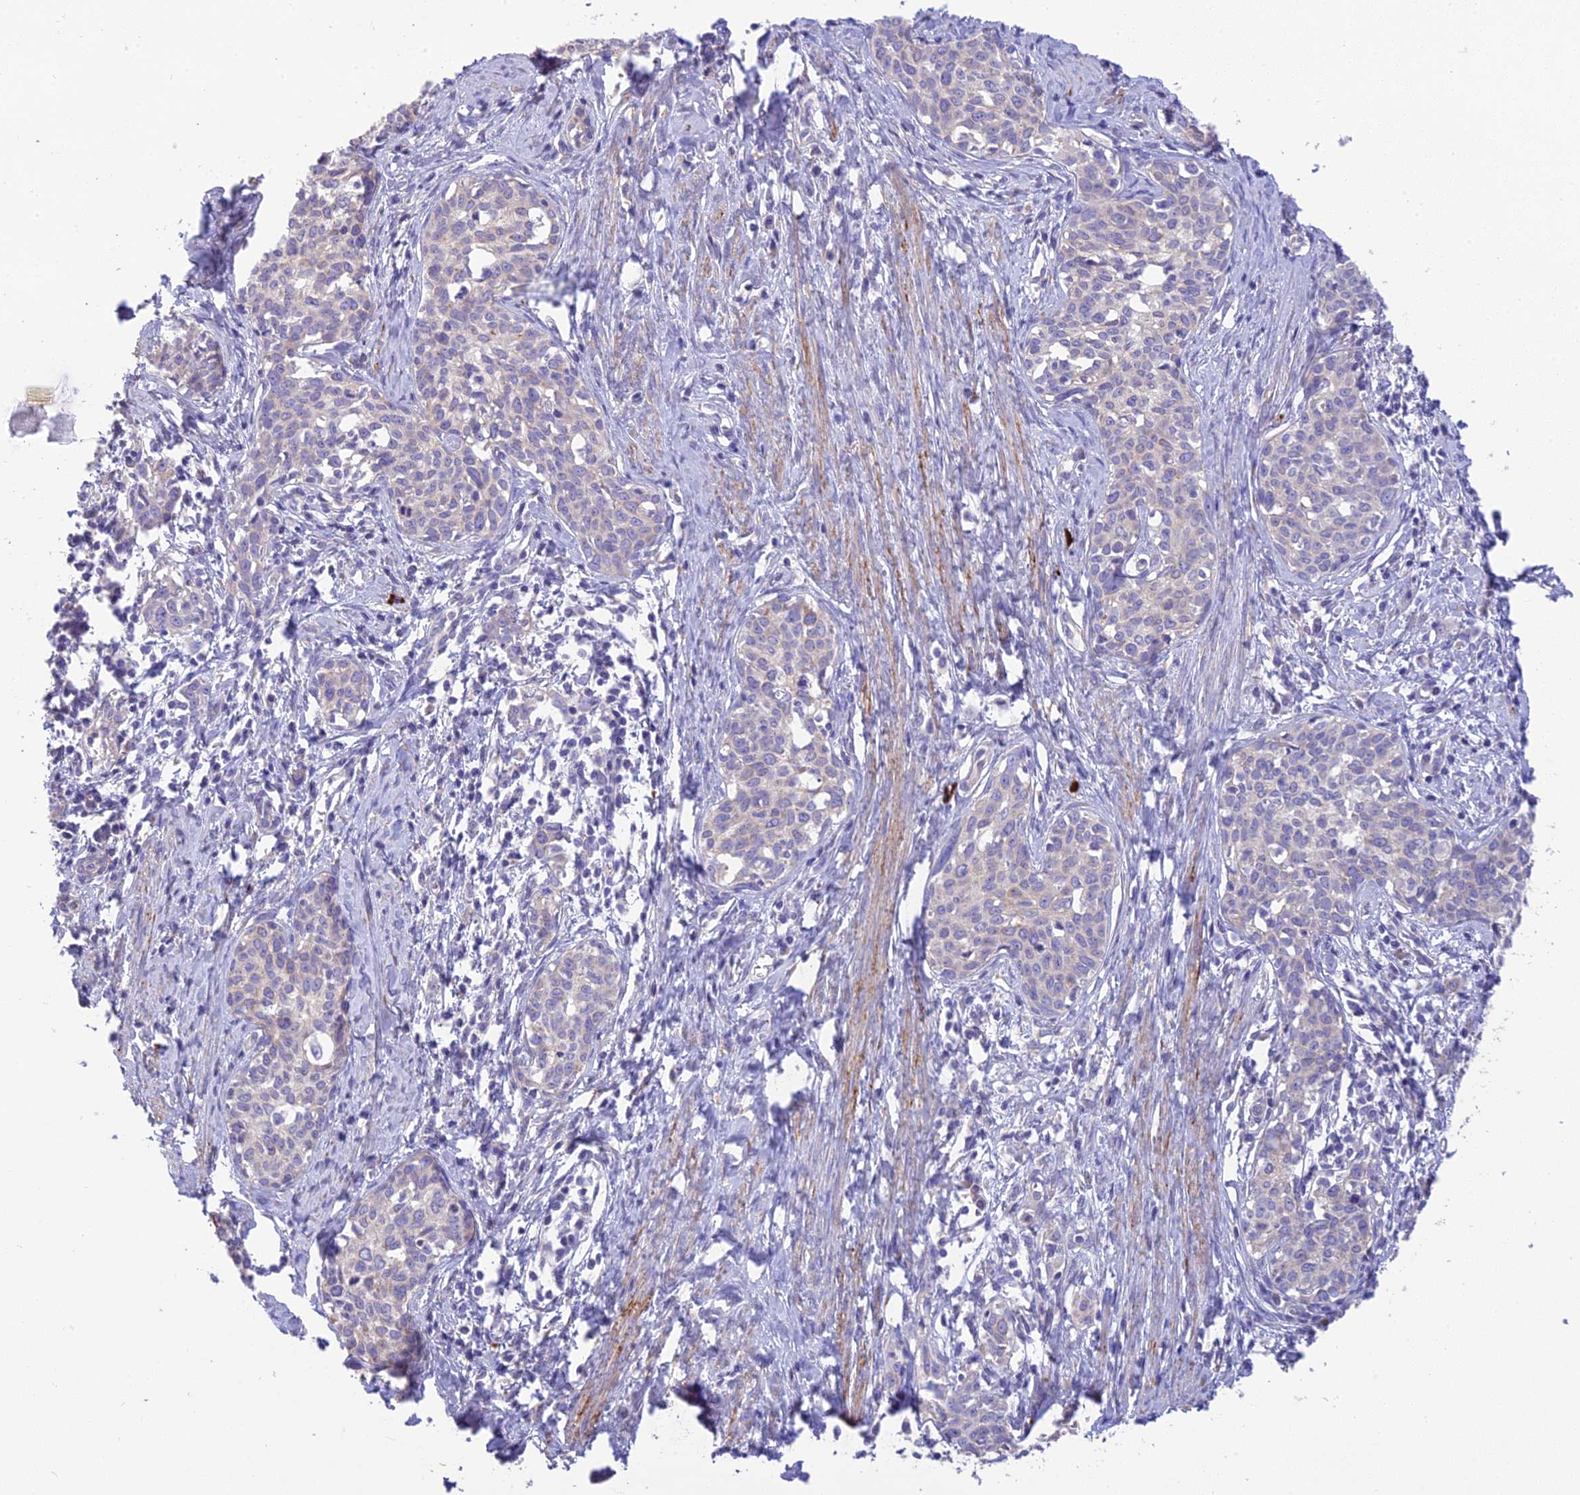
{"staining": {"intensity": "moderate", "quantity": "<25%", "location": "cytoplasmic/membranous"}, "tissue": "cervical cancer", "cell_type": "Tumor cells", "image_type": "cancer", "snomed": [{"axis": "morphology", "description": "Squamous cell carcinoma, NOS"}, {"axis": "topography", "description": "Cervix"}], "caption": "Brown immunohistochemical staining in cervical cancer demonstrates moderate cytoplasmic/membranous positivity in approximately <25% of tumor cells.", "gene": "HSD17B2", "patient": {"sex": "female", "age": 52}}